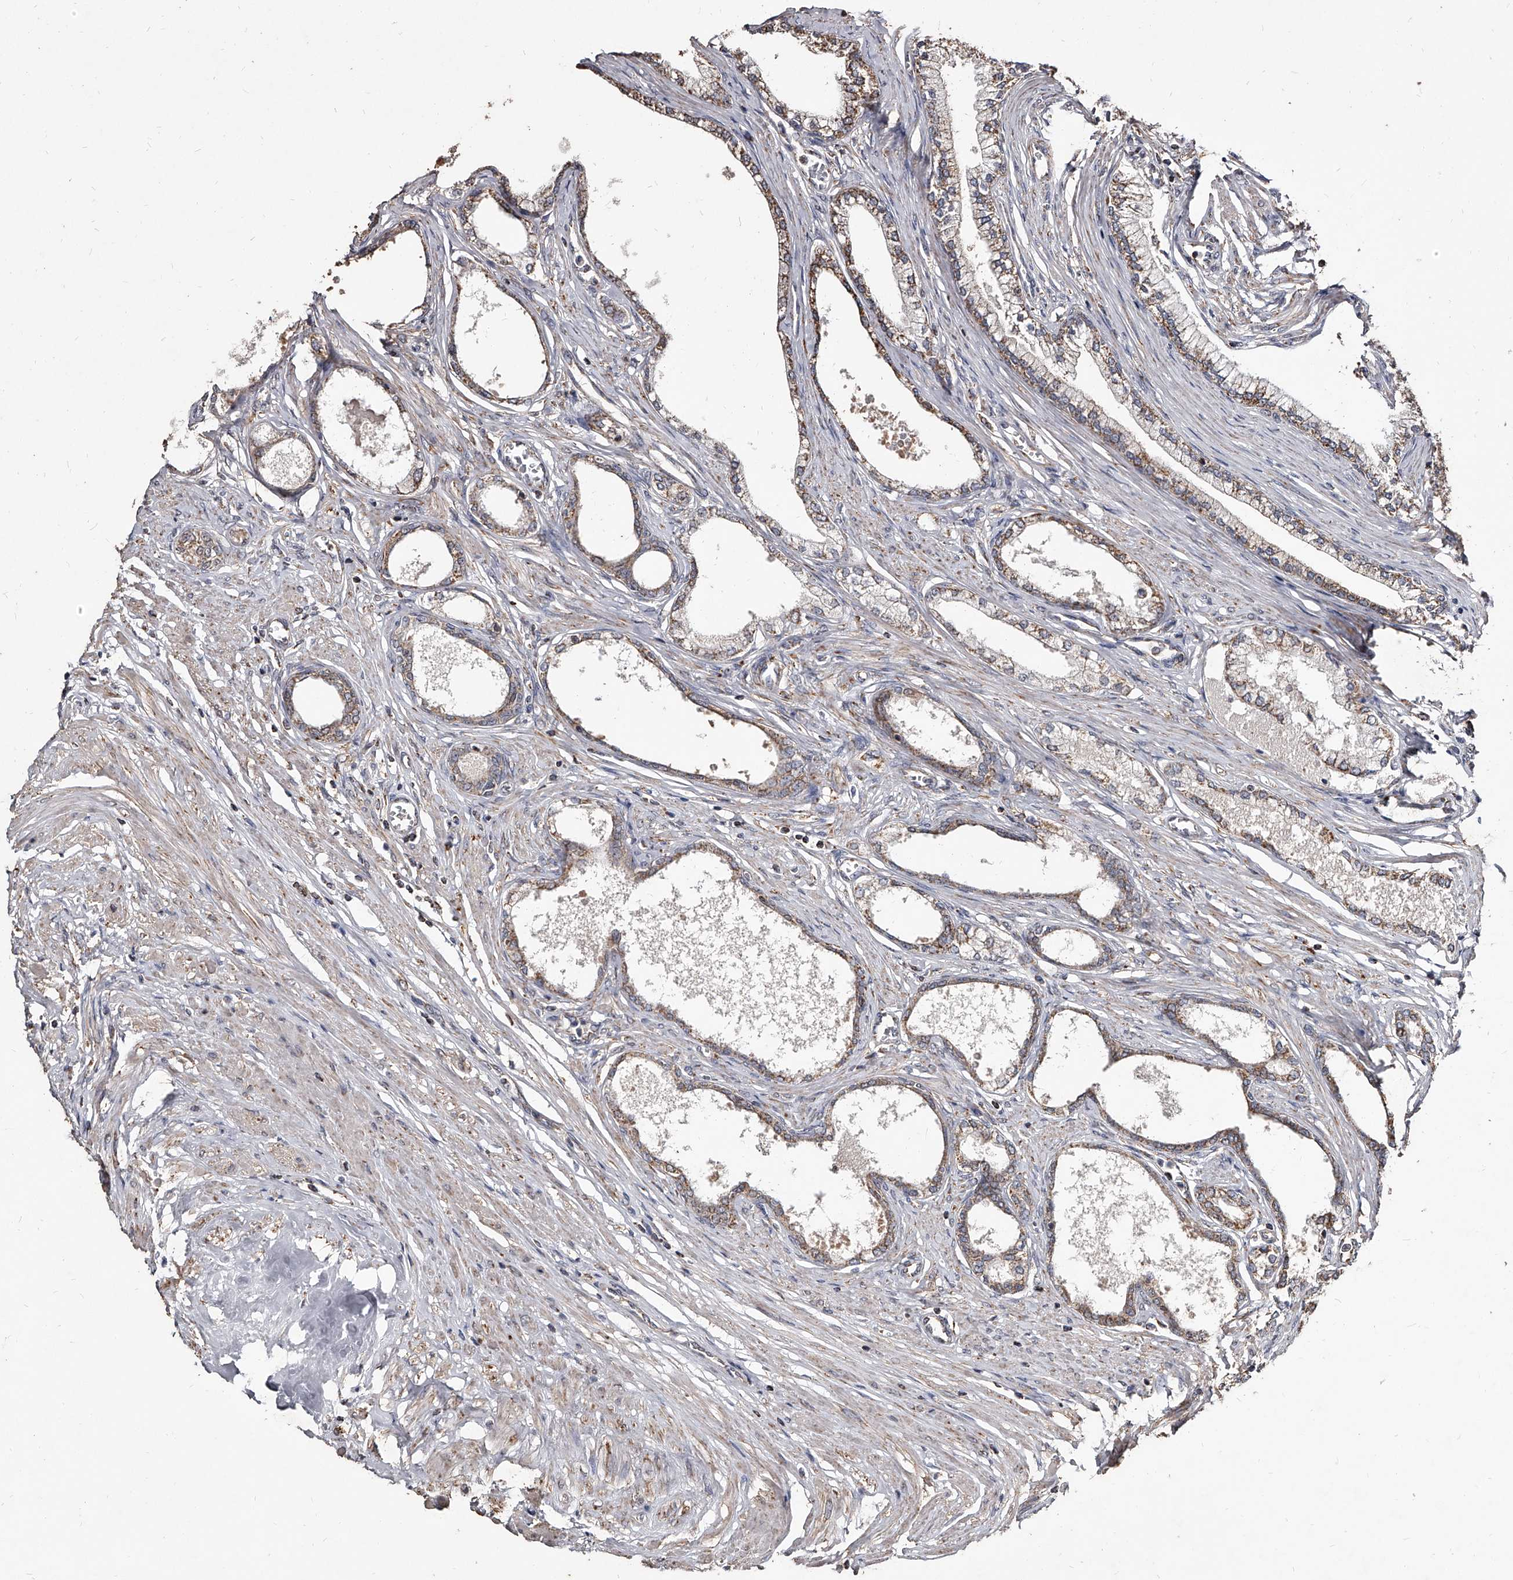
{"staining": {"intensity": "moderate", "quantity": ">75%", "location": "cytoplasmic/membranous"}, "tissue": "prostate", "cell_type": "Glandular cells", "image_type": "normal", "snomed": [{"axis": "morphology", "description": "Normal tissue, NOS"}, {"axis": "morphology", "description": "Urothelial carcinoma, Low grade"}, {"axis": "topography", "description": "Urinary bladder"}, {"axis": "topography", "description": "Prostate"}], "caption": "Immunohistochemistry (IHC) photomicrograph of unremarkable prostate stained for a protein (brown), which demonstrates medium levels of moderate cytoplasmic/membranous expression in about >75% of glandular cells.", "gene": "GPR183", "patient": {"sex": "male", "age": 60}}